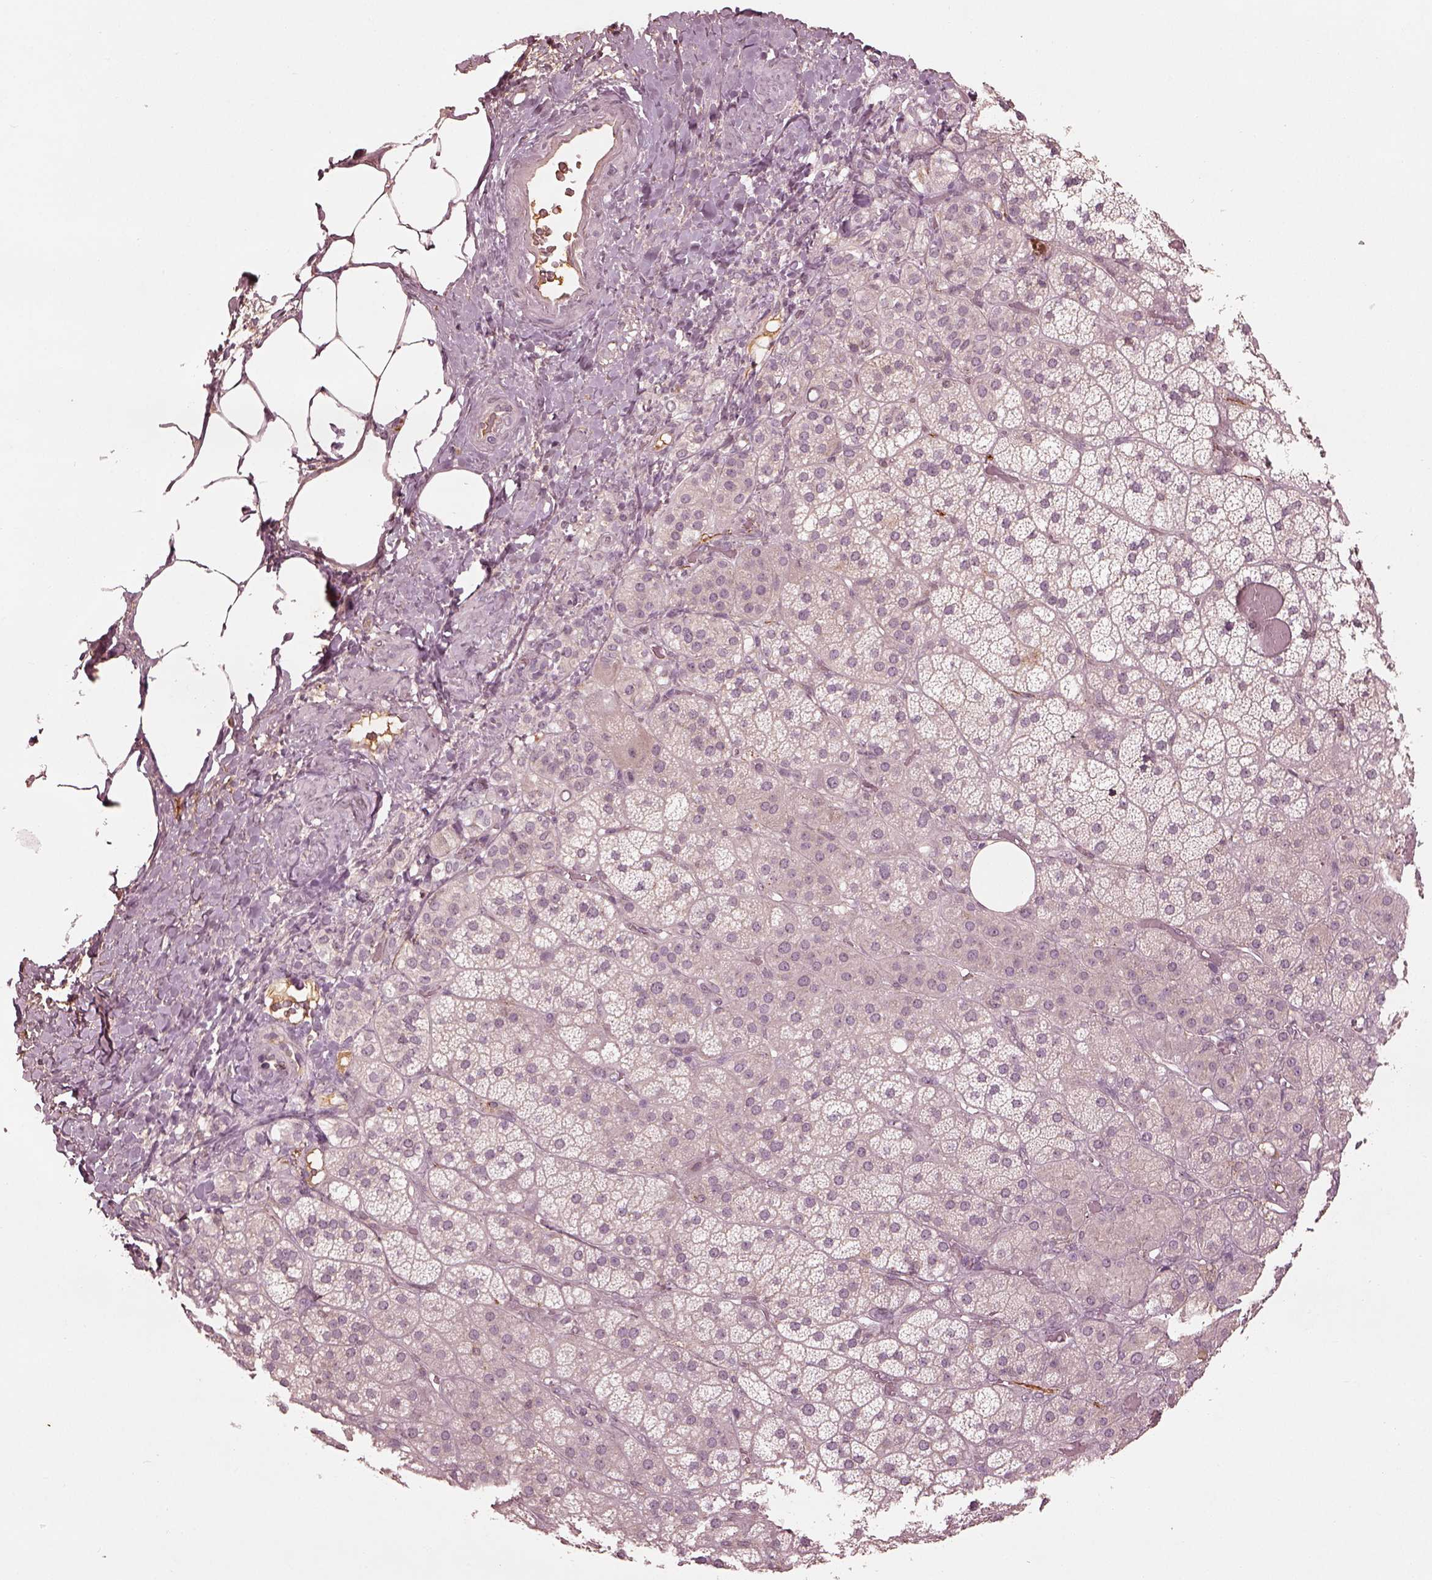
{"staining": {"intensity": "negative", "quantity": "none", "location": "none"}, "tissue": "adrenal gland", "cell_type": "Glandular cells", "image_type": "normal", "snomed": [{"axis": "morphology", "description": "Normal tissue, NOS"}, {"axis": "topography", "description": "Adrenal gland"}], "caption": "An image of human adrenal gland is negative for staining in glandular cells. (DAB (3,3'-diaminobenzidine) immunohistochemistry visualized using brightfield microscopy, high magnification).", "gene": "CALR3", "patient": {"sex": "male", "age": 57}}